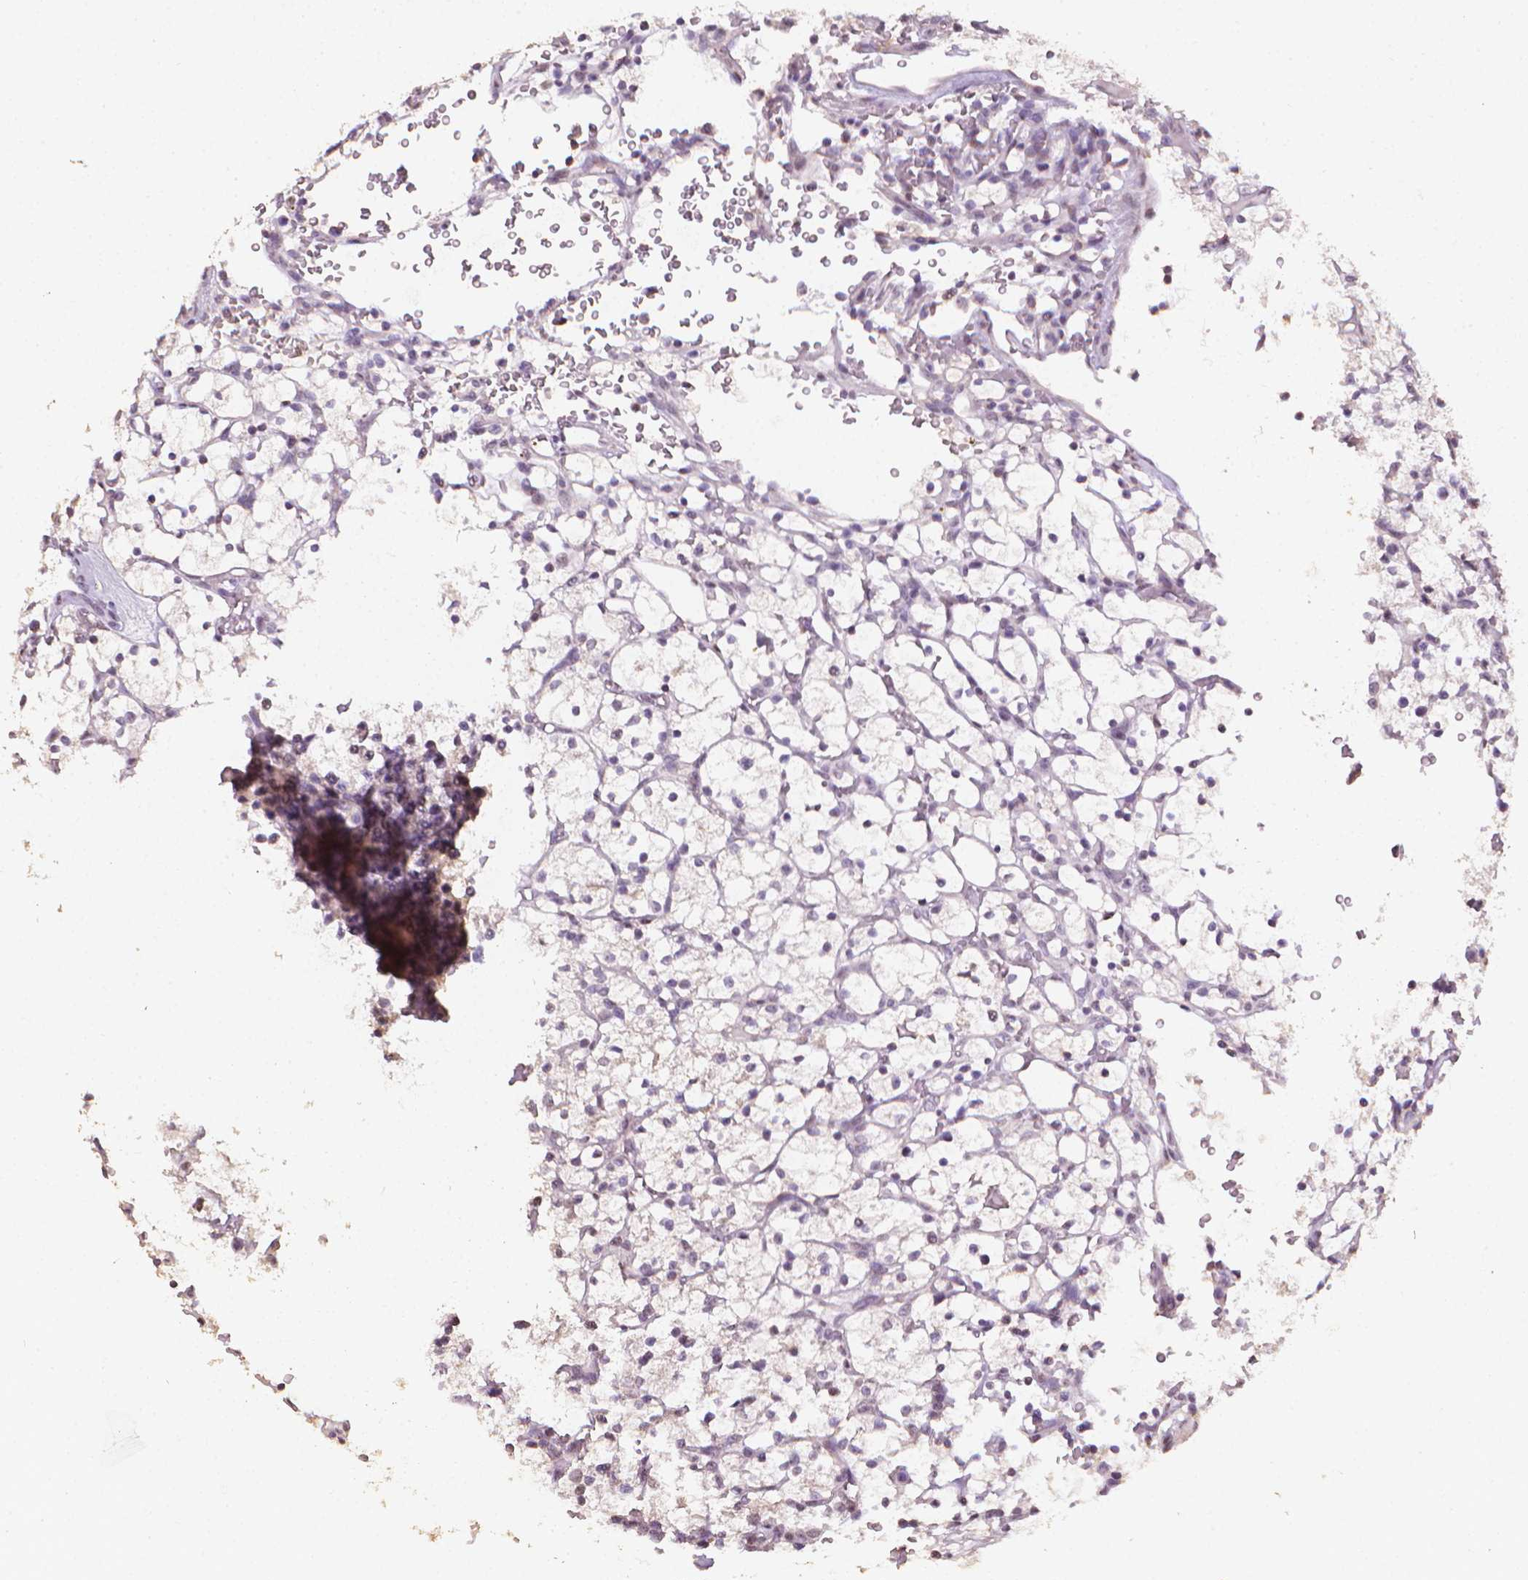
{"staining": {"intensity": "negative", "quantity": "none", "location": "none"}, "tissue": "renal cancer", "cell_type": "Tumor cells", "image_type": "cancer", "snomed": [{"axis": "morphology", "description": "Adenocarcinoma, NOS"}, {"axis": "topography", "description": "Kidney"}], "caption": "Adenocarcinoma (renal) was stained to show a protein in brown. There is no significant positivity in tumor cells.", "gene": "DCN", "patient": {"sex": "female", "age": 64}}